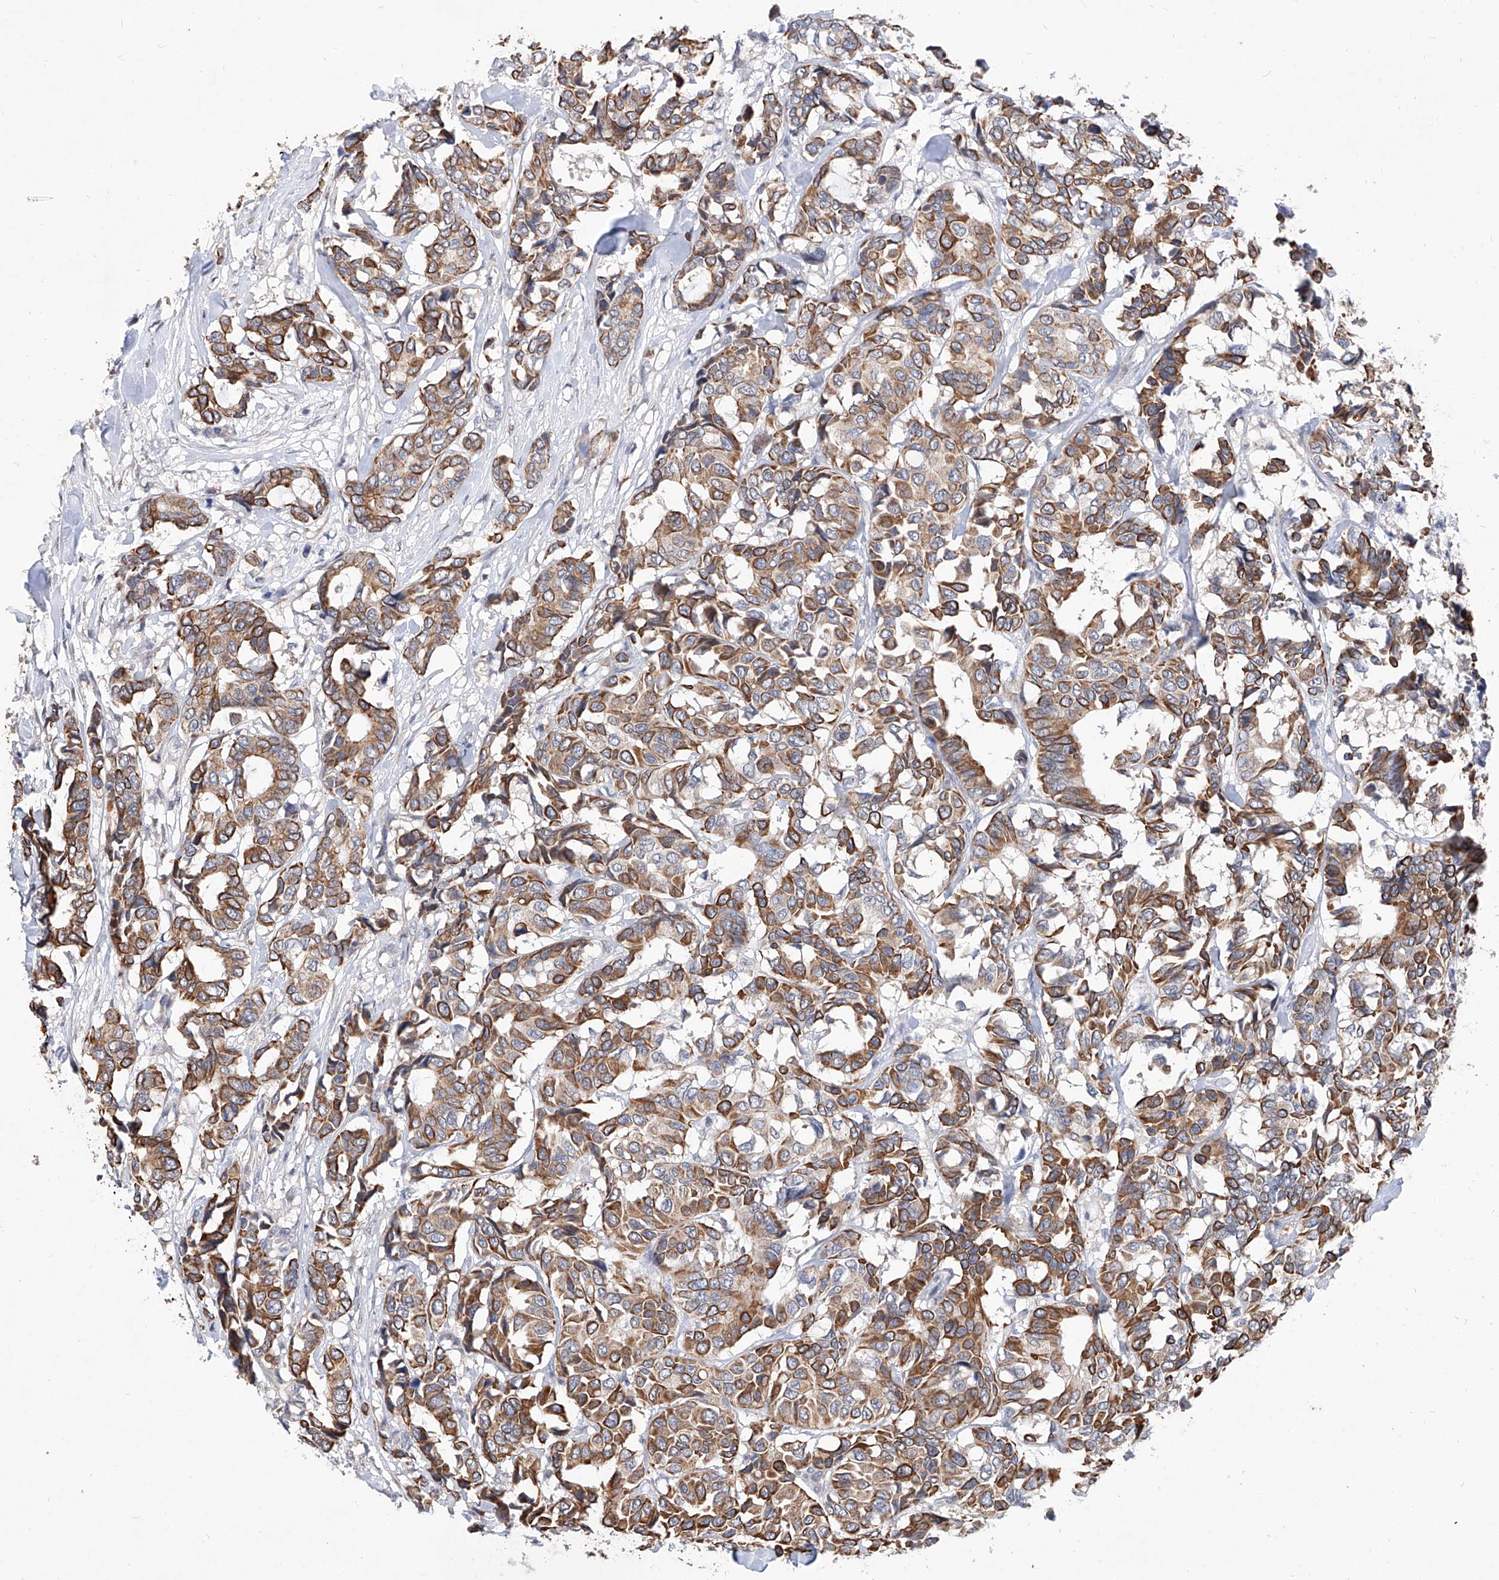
{"staining": {"intensity": "moderate", "quantity": ">75%", "location": "cytoplasmic/membranous"}, "tissue": "breast cancer", "cell_type": "Tumor cells", "image_type": "cancer", "snomed": [{"axis": "morphology", "description": "Duct carcinoma"}, {"axis": "topography", "description": "Breast"}], "caption": "This image demonstrates breast invasive ductal carcinoma stained with immunohistochemistry to label a protein in brown. The cytoplasmic/membranous of tumor cells show moderate positivity for the protein. Nuclei are counter-stained blue.", "gene": "MFSD4B", "patient": {"sex": "female", "age": 87}}